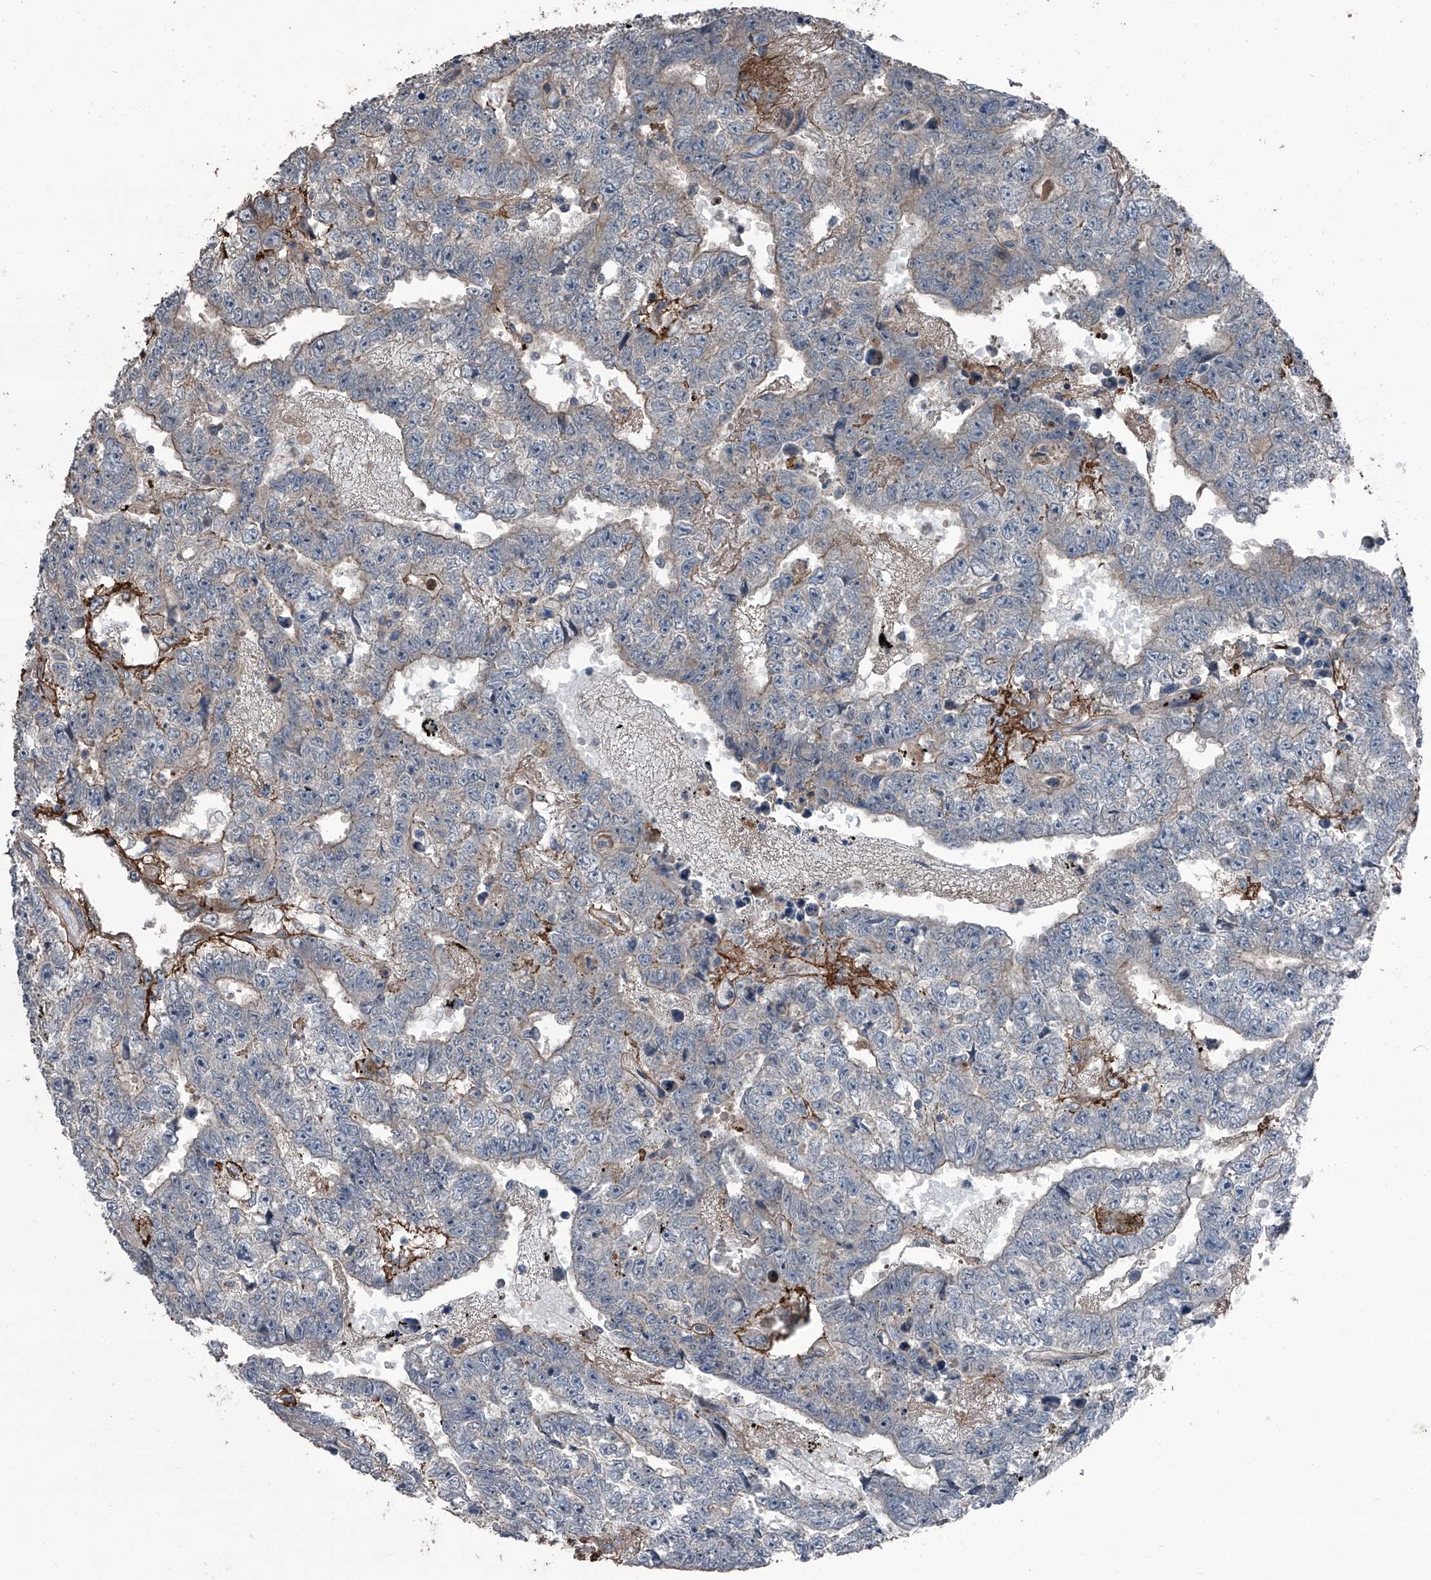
{"staining": {"intensity": "weak", "quantity": "<25%", "location": "cytoplasmic/membranous"}, "tissue": "testis cancer", "cell_type": "Tumor cells", "image_type": "cancer", "snomed": [{"axis": "morphology", "description": "Carcinoma, Embryonal, NOS"}, {"axis": "topography", "description": "Testis"}], "caption": "This is an IHC photomicrograph of human testis embryonal carcinoma. There is no staining in tumor cells.", "gene": "OARD1", "patient": {"sex": "male", "age": 25}}